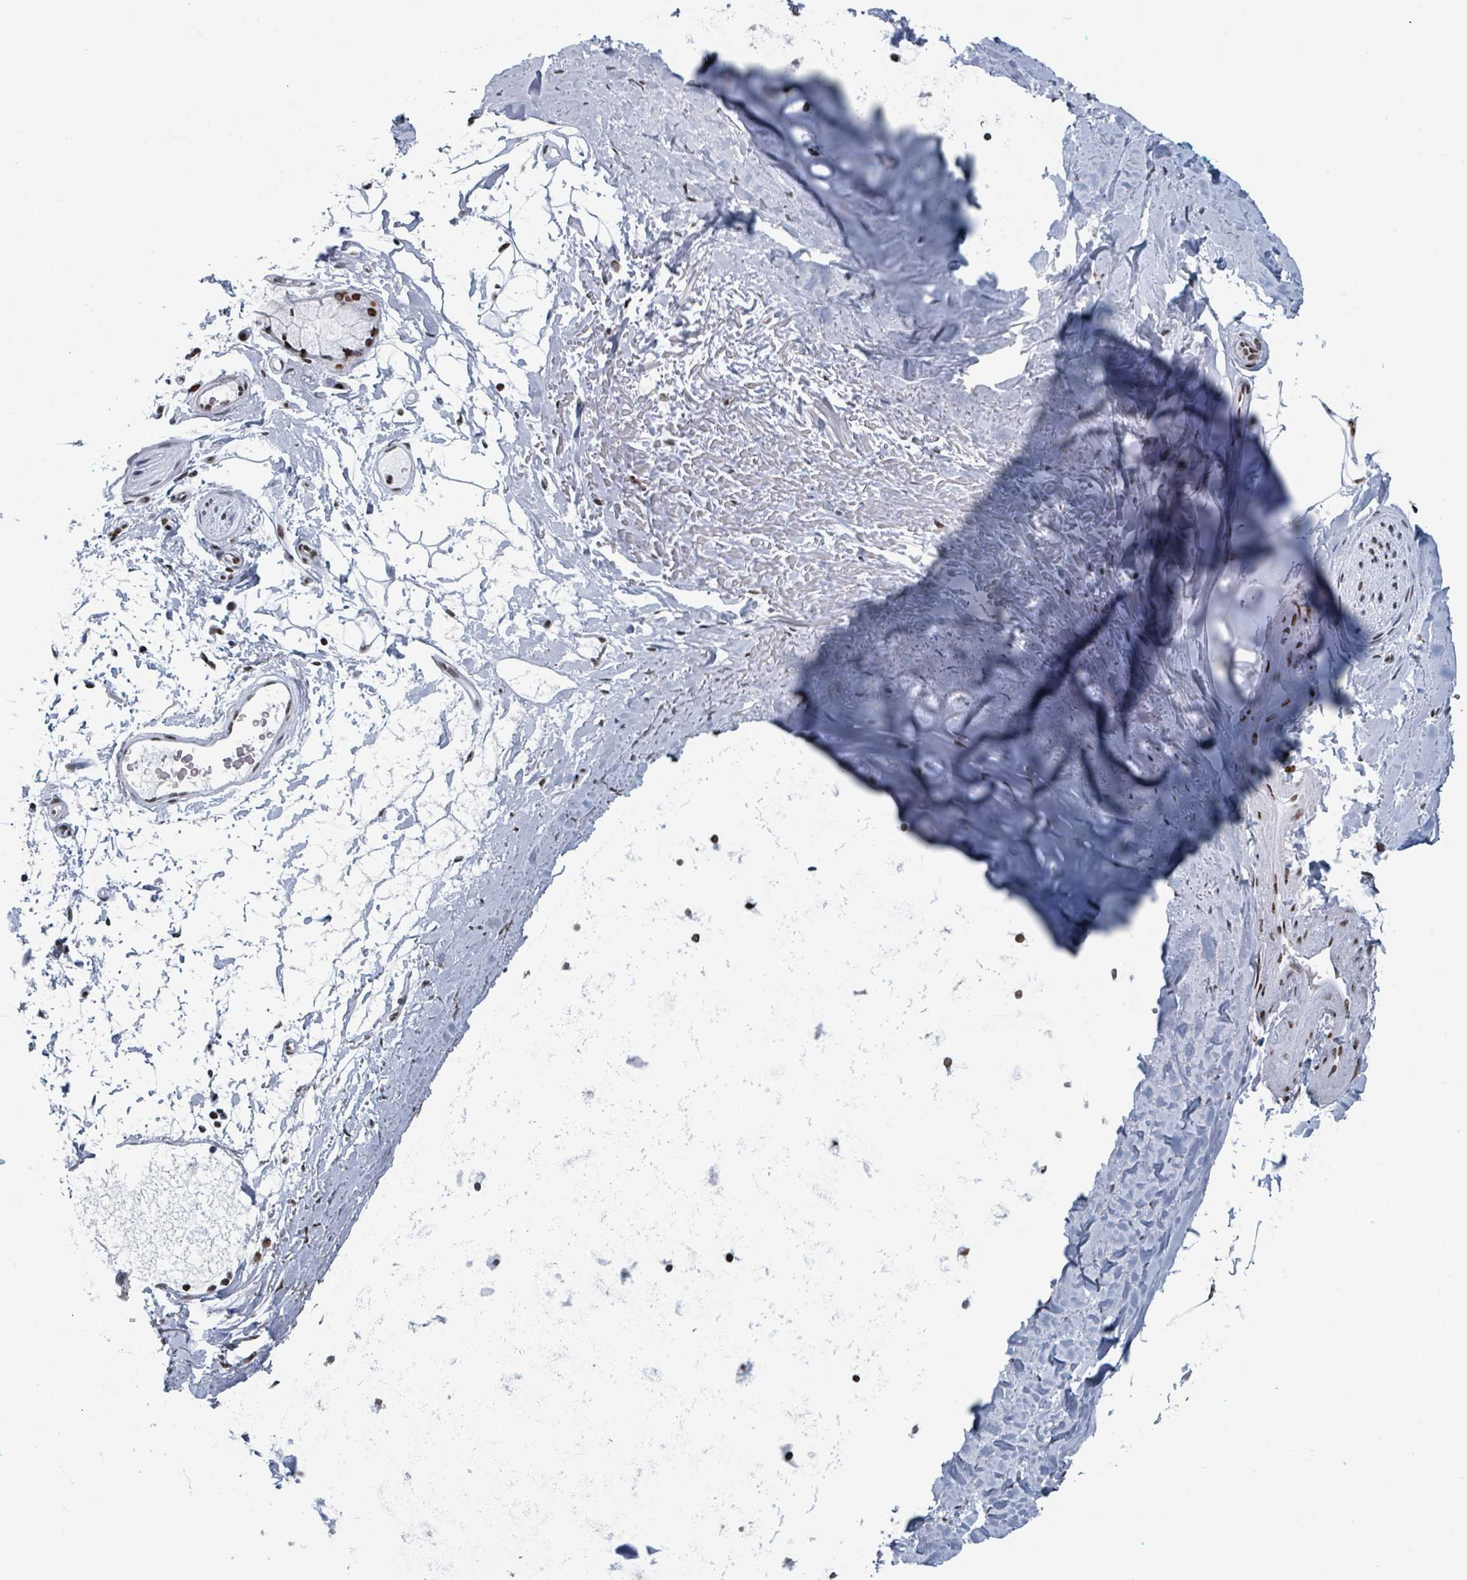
{"staining": {"intensity": "moderate", "quantity": ">75%", "location": "nuclear"}, "tissue": "adipose tissue", "cell_type": "Adipocytes", "image_type": "normal", "snomed": [{"axis": "morphology", "description": "Normal tissue, NOS"}, {"axis": "topography", "description": "Cartilage tissue"}, {"axis": "topography", "description": "Bronchus"}], "caption": "The photomicrograph shows immunohistochemical staining of benign adipose tissue. There is moderate nuclear staining is present in about >75% of adipocytes.", "gene": "DHX16", "patient": {"sex": "female", "age": 72}}